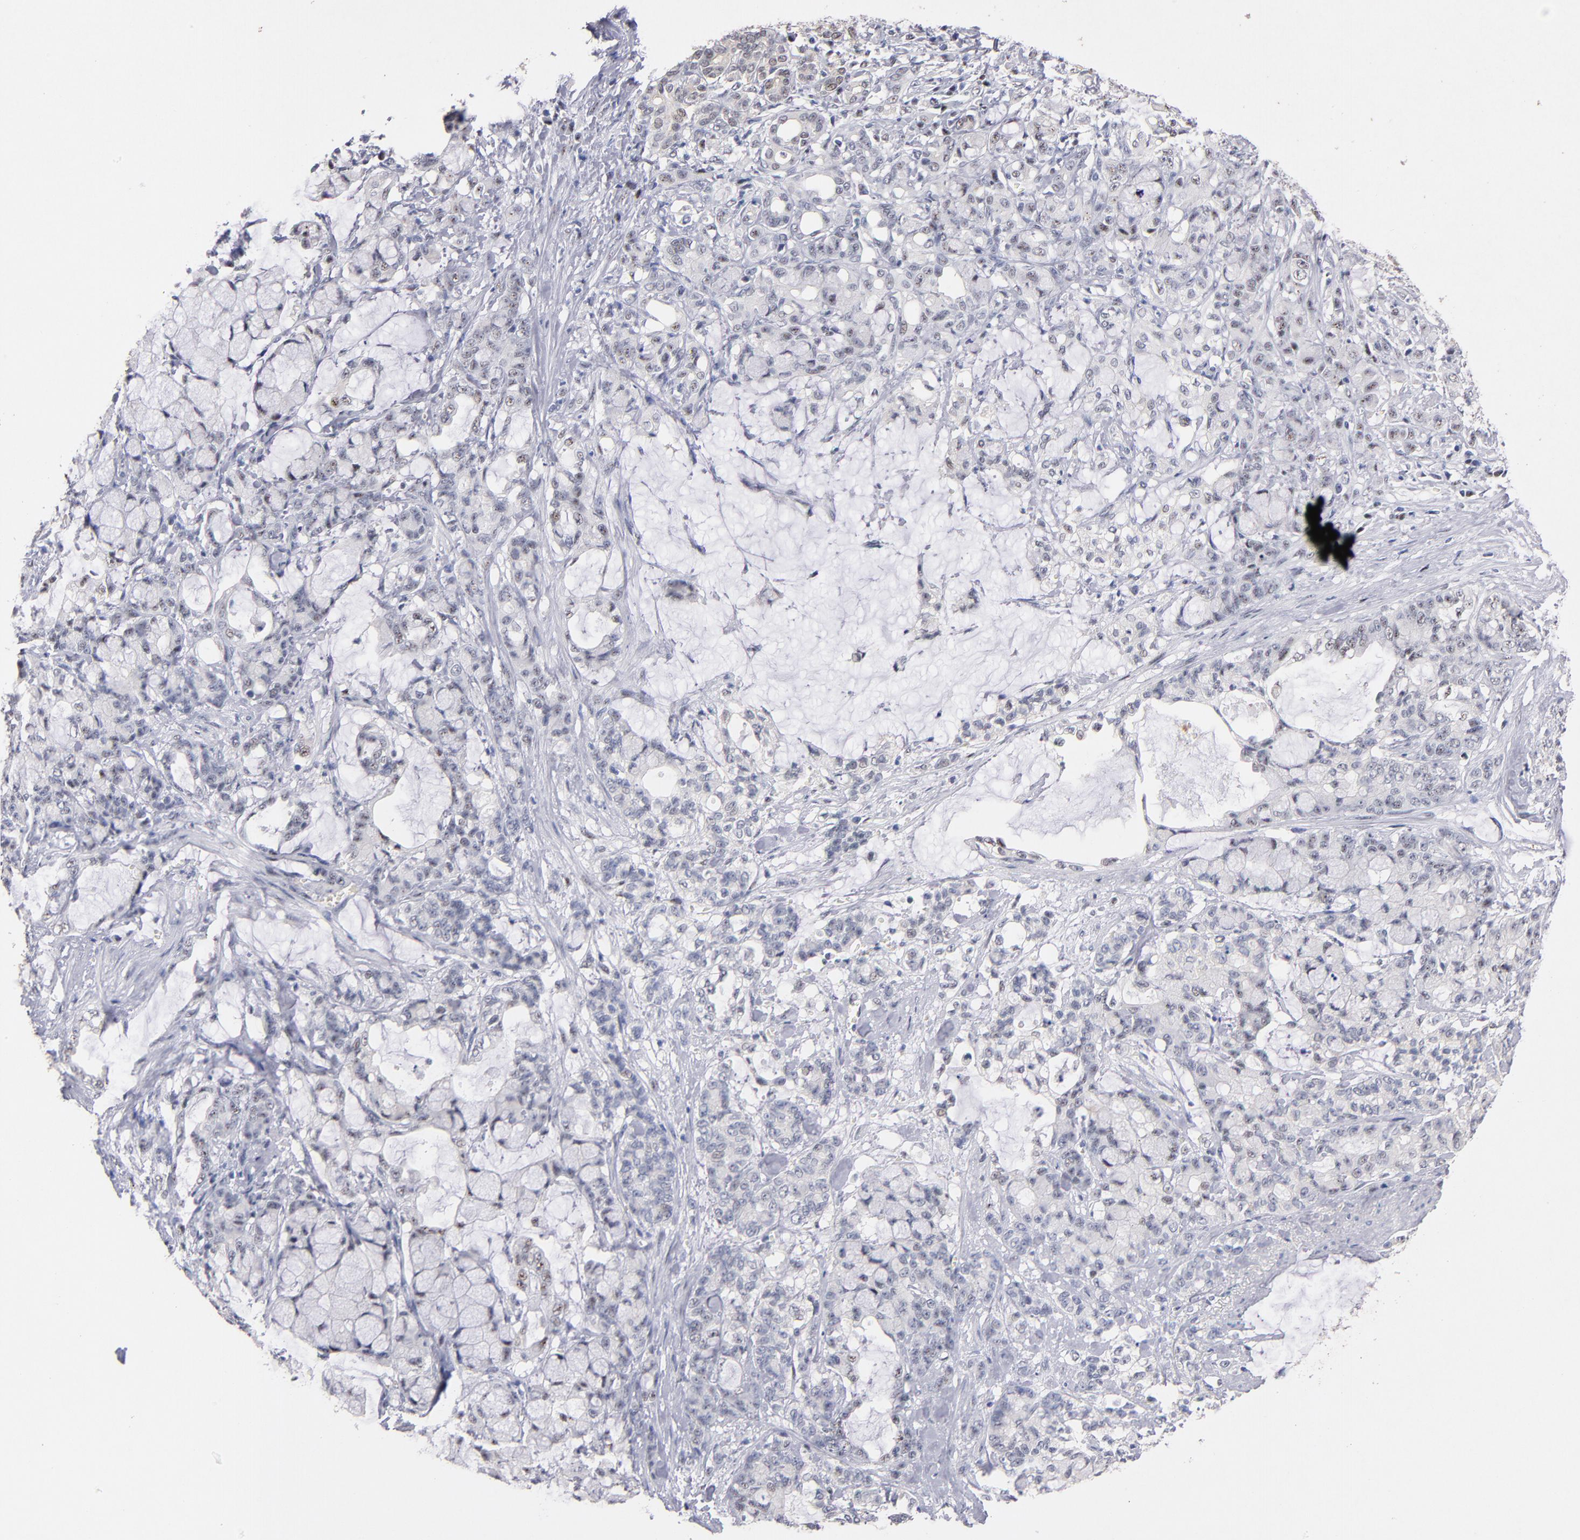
{"staining": {"intensity": "weak", "quantity": "<25%", "location": "nuclear"}, "tissue": "pancreatic cancer", "cell_type": "Tumor cells", "image_type": "cancer", "snomed": [{"axis": "morphology", "description": "Adenocarcinoma, NOS"}, {"axis": "topography", "description": "Pancreas"}], "caption": "This is an immunohistochemistry image of human pancreatic cancer. There is no staining in tumor cells.", "gene": "RAF1", "patient": {"sex": "female", "age": 73}}